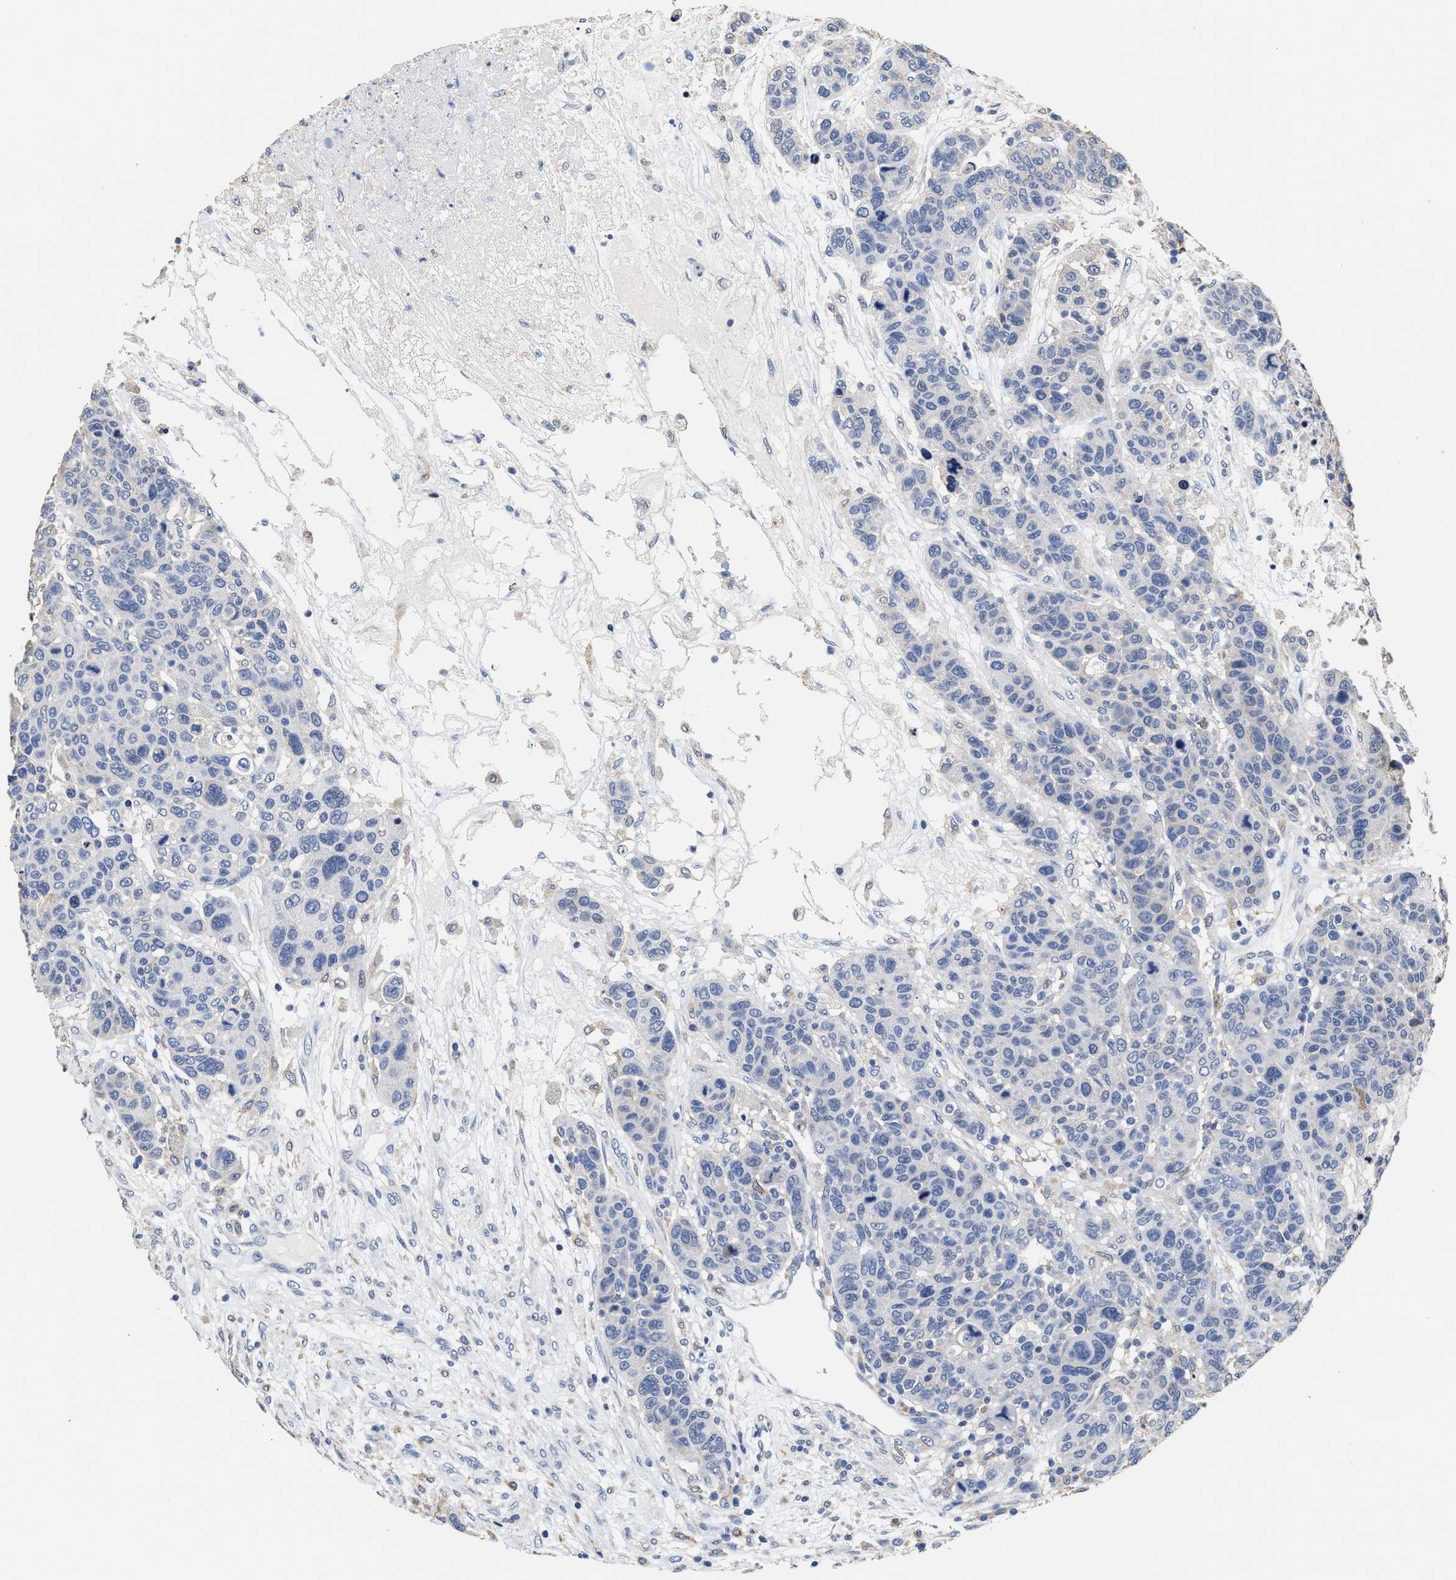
{"staining": {"intensity": "negative", "quantity": "none", "location": "none"}, "tissue": "breast cancer", "cell_type": "Tumor cells", "image_type": "cancer", "snomed": [{"axis": "morphology", "description": "Duct carcinoma"}, {"axis": "topography", "description": "Breast"}], "caption": "The photomicrograph displays no staining of tumor cells in breast cancer.", "gene": "ZFAT", "patient": {"sex": "female", "age": 37}}